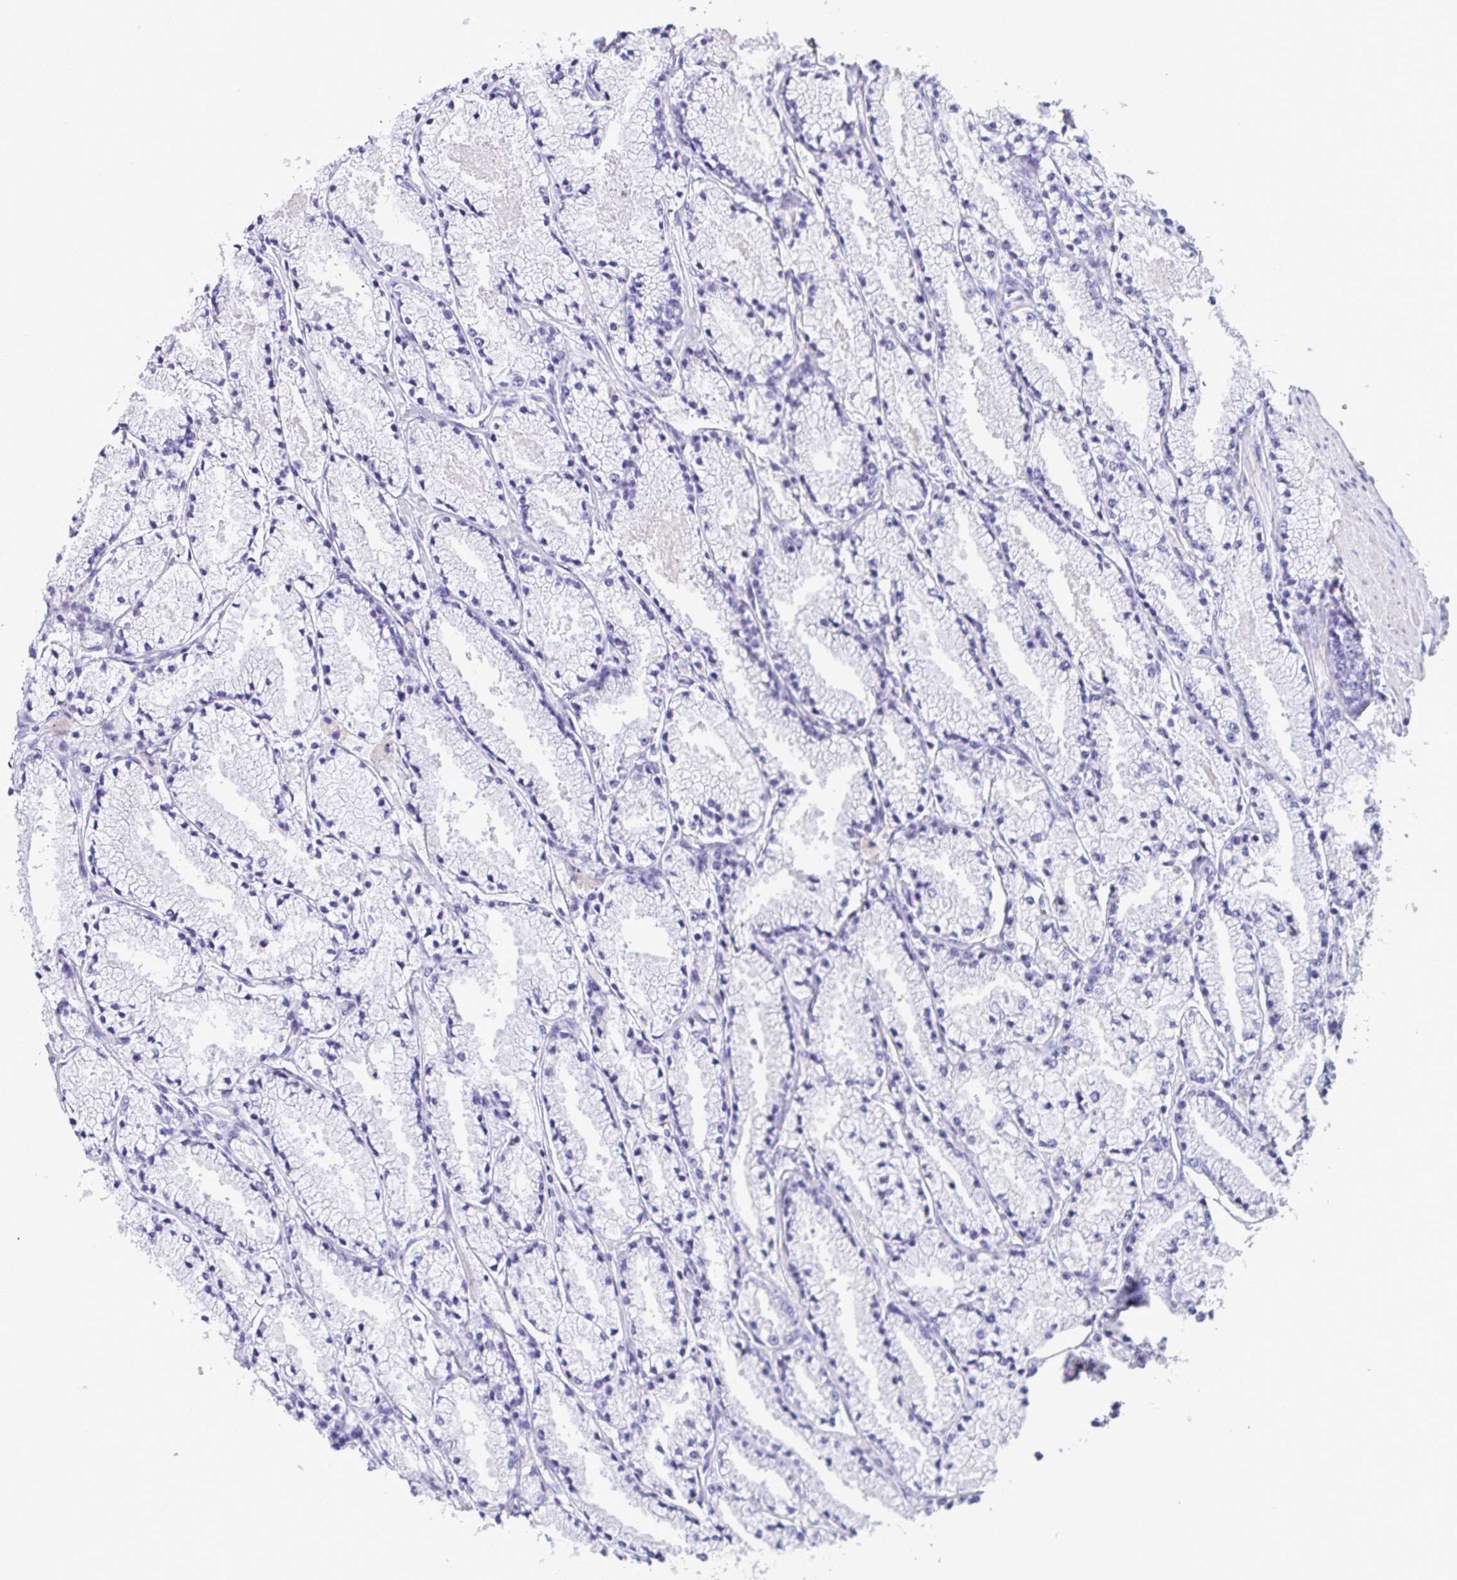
{"staining": {"intensity": "negative", "quantity": "none", "location": "none"}, "tissue": "prostate cancer", "cell_type": "Tumor cells", "image_type": "cancer", "snomed": [{"axis": "morphology", "description": "Adenocarcinoma, High grade"}, {"axis": "topography", "description": "Prostate"}], "caption": "Immunohistochemistry photomicrograph of prostate cancer stained for a protein (brown), which reveals no expression in tumor cells. The staining is performed using DAB brown chromogen with nuclei counter-stained in using hematoxylin.", "gene": "KMT2E", "patient": {"sex": "male", "age": 63}}